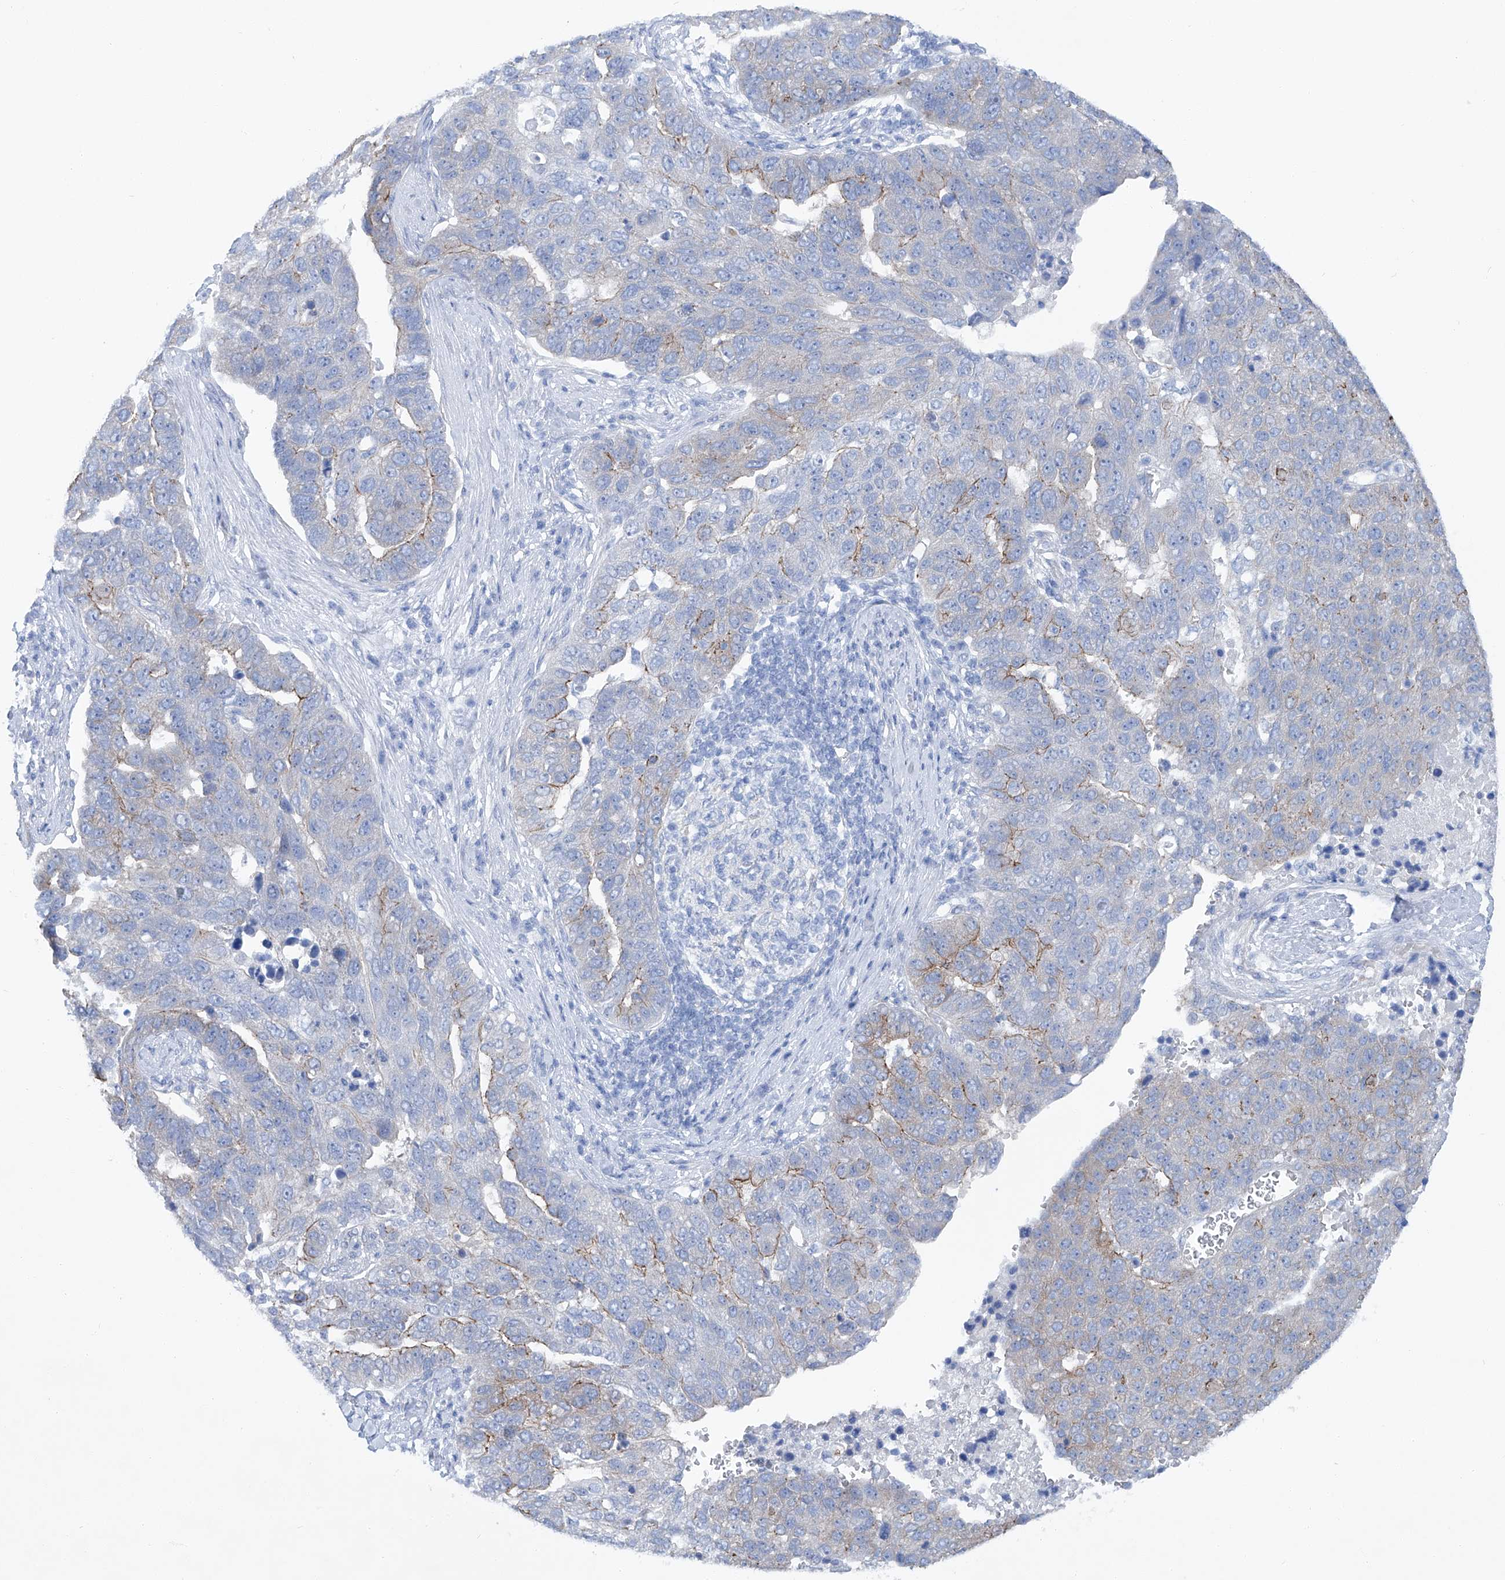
{"staining": {"intensity": "moderate", "quantity": "25%-75%", "location": "cytoplasmic/membranous"}, "tissue": "pancreatic cancer", "cell_type": "Tumor cells", "image_type": "cancer", "snomed": [{"axis": "morphology", "description": "Adenocarcinoma, NOS"}, {"axis": "topography", "description": "Pancreas"}], "caption": "Immunohistochemistry (IHC) (DAB (3,3'-diaminobenzidine)) staining of human pancreatic cancer exhibits moderate cytoplasmic/membranous protein expression in approximately 25%-75% of tumor cells.", "gene": "MAGI1", "patient": {"sex": "female", "age": 61}}